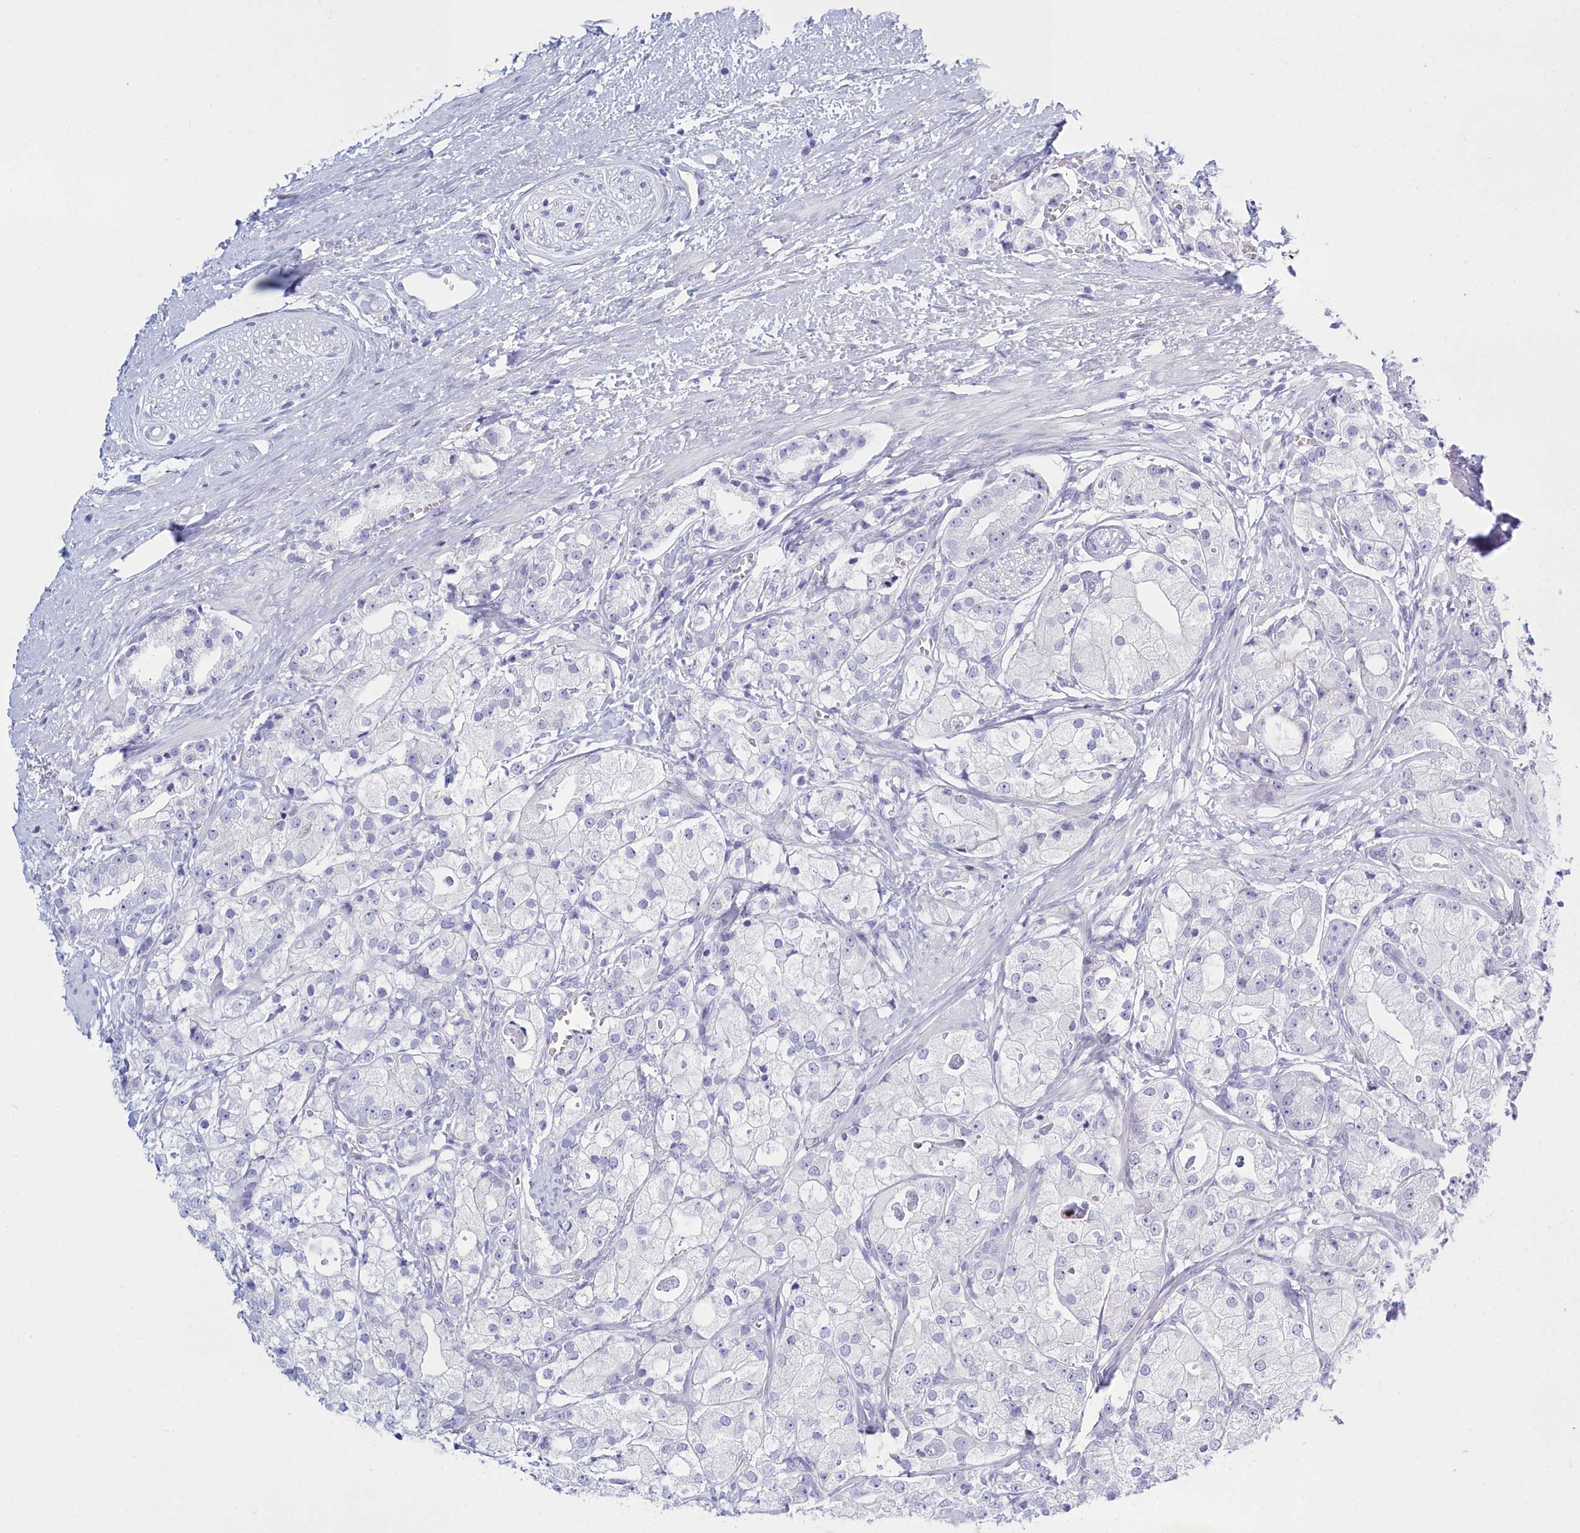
{"staining": {"intensity": "negative", "quantity": "none", "location": "none"}, "tissue": "prostate cancer", "cell_type": "Tumor cells", "image_type": "cancer", "snomed": [{"axis": "morphology", "description": "Adenocarcinoma, High grade"}, {"axis": "topography", "description": "Prostate"}], "caption": "This is an immunohistochemistry photomicrograph of prostate cancer. There is no positivity in tumor cells.", "gene": "TMEM97", "patient": {"sex": "male", "age": 71}}